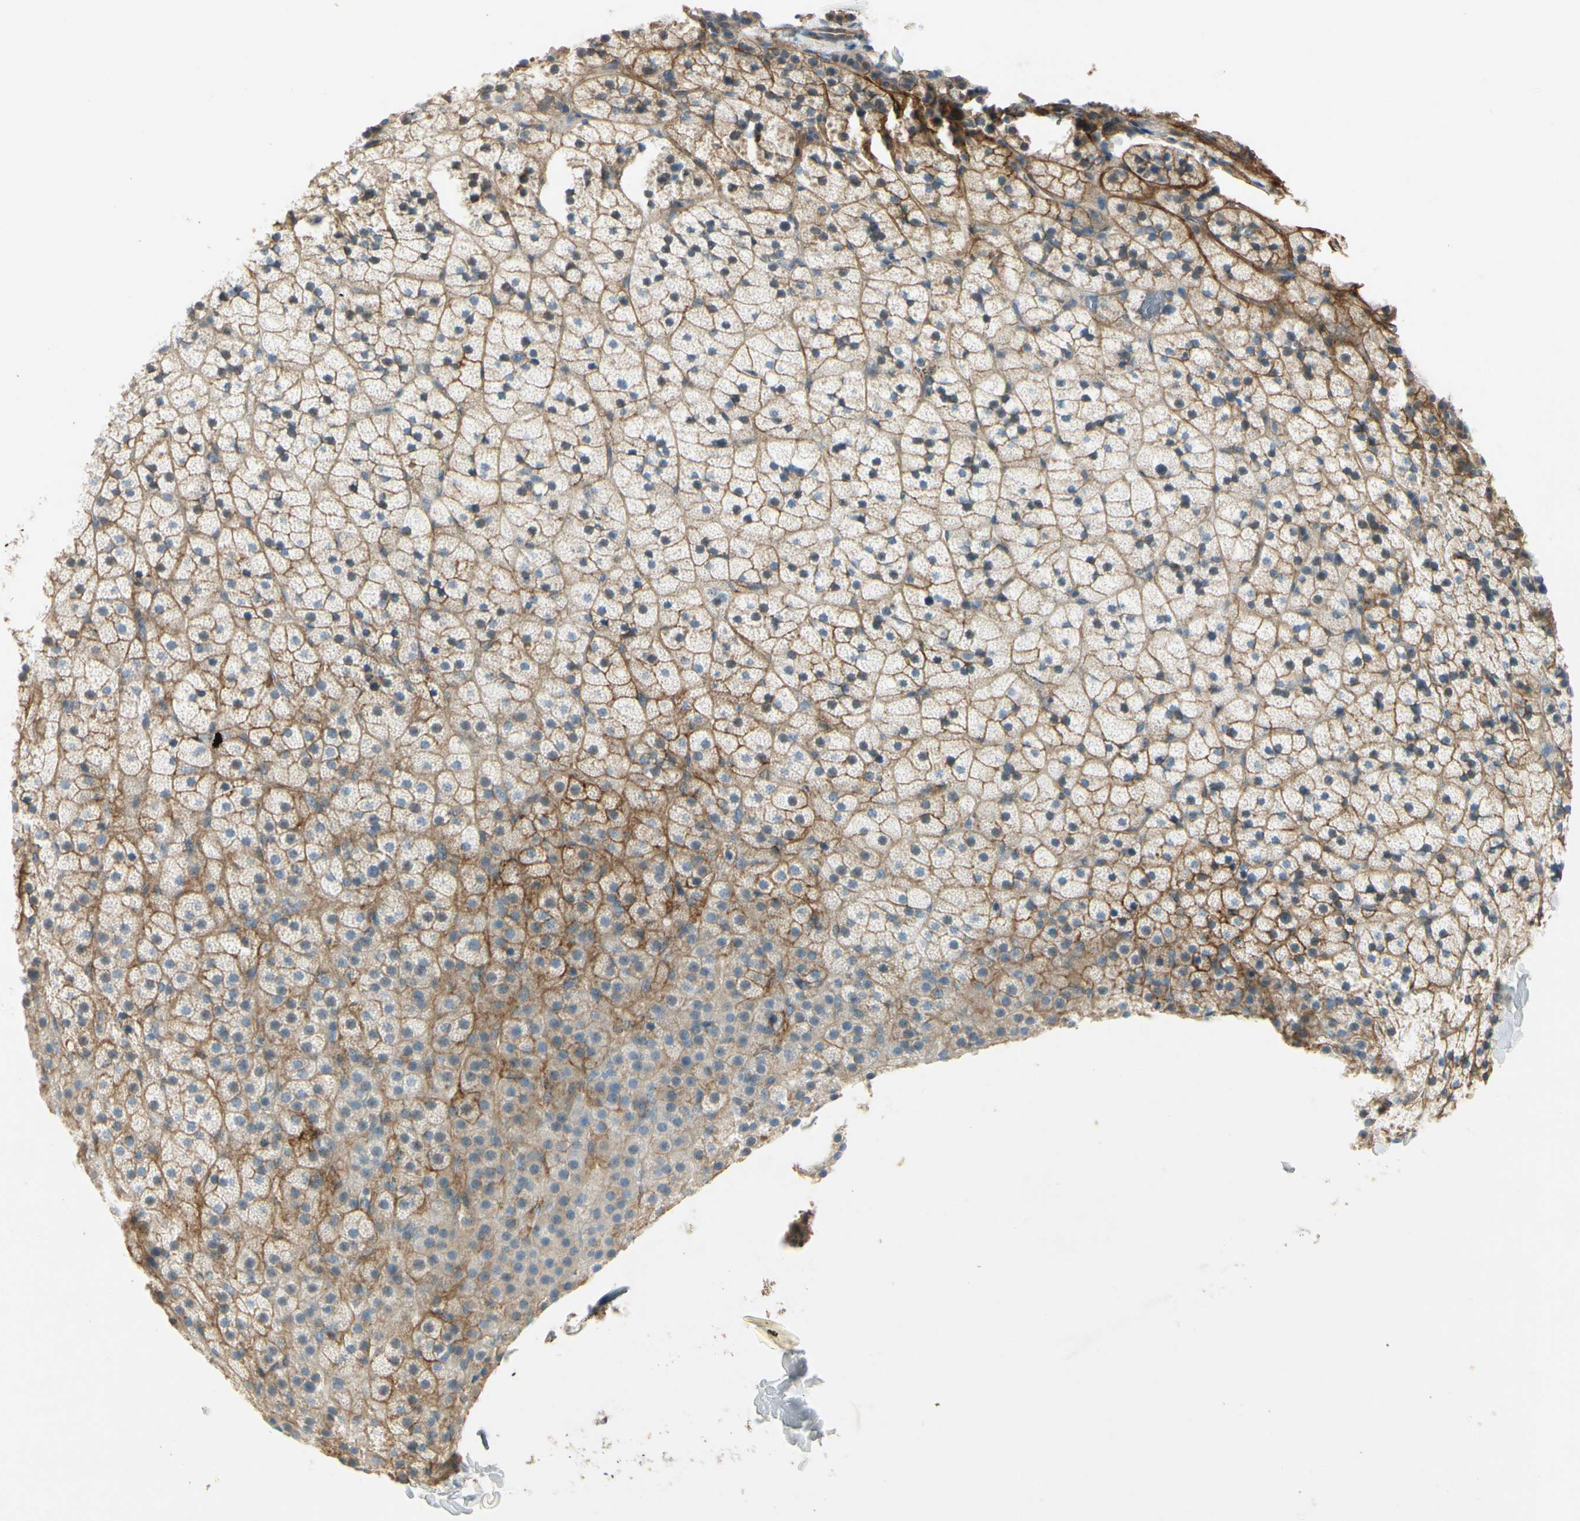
{"staining": {"intensity": "moderate", "quantity": ">75%", "location": "cytoplasmic/membranous"}, "tissue": "adrenal gland", "cell_type": "Glandular cells", "image_type": "normal", "snomed": [{"axis": "morphology", "description": "Normal tissue, NOS"}, {"axis": "topography", "description": "Adrenal gland"}], "caption": "A medium amount of moderate cytoplasmic/membranous staining is identified in approximately >75% of glandular cells in unremarkable adrenal gland. (Stains: DAB (3,3'-diaminobenzidine) in brown, nuclei in blue, Microscopy: brightfield microscopy at high magnification).", "gene": "ITGA3", "patient": {"sex": "male", "age": 35}}